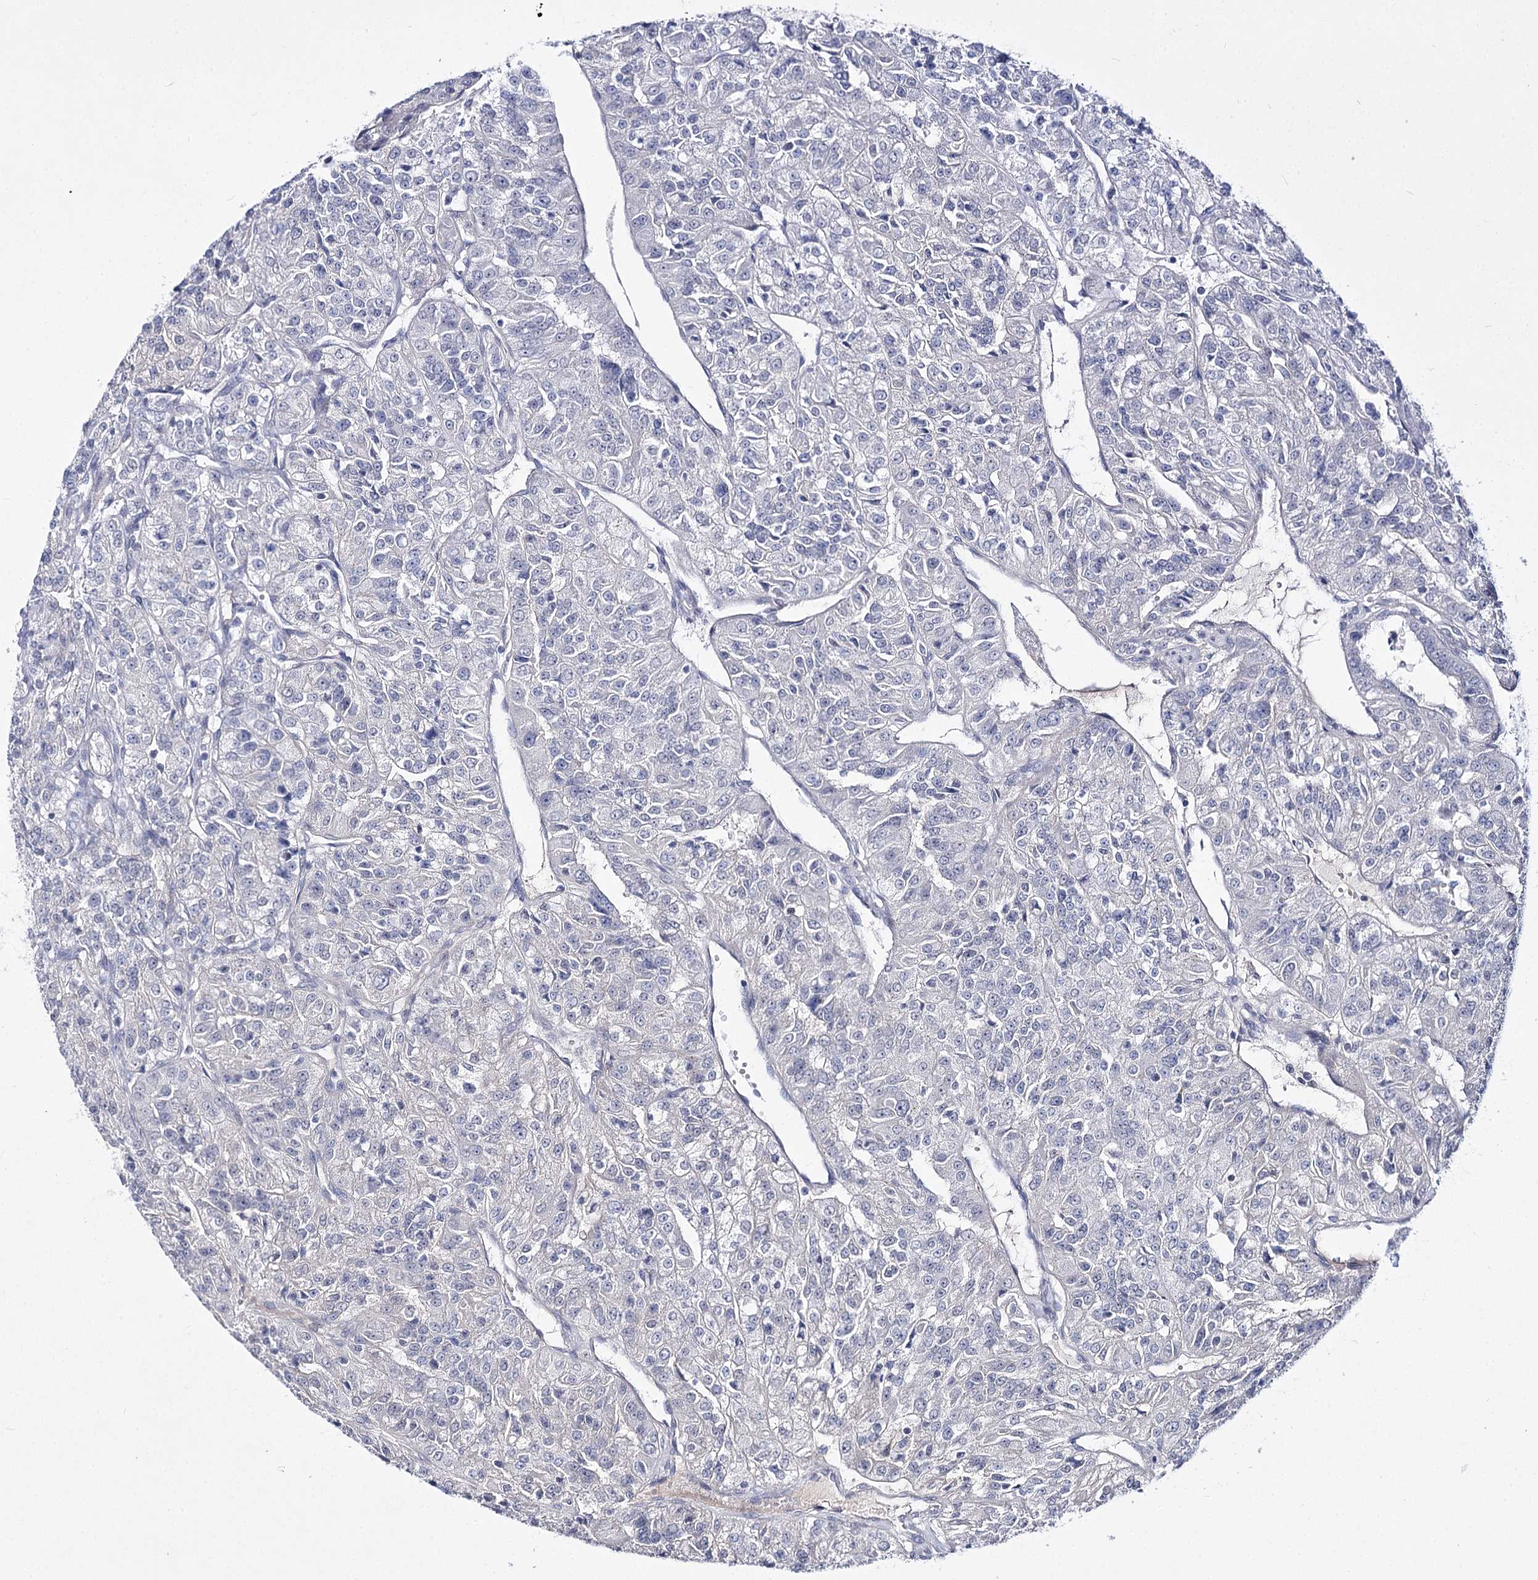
{"staining": {"intensity": "negative", "quantity": "none", "location": "none"}, "tissue": "renal cancer", "cell_type": "Tumor cells", "image_type": "cancer", "snomed": [{"axis": "morphology", "description": "Adenocarcinoma, NOS"}, {"axis": "topography", "description": "Kidney"}], "caption": "An IHC photomicrograph of adenocarcinoma (renal) is shown. There is no staining in tumor cells of adenocarcinoma (renal).", "gene": "ATP10B", "patient": {"sex": "female", "age": 63}}